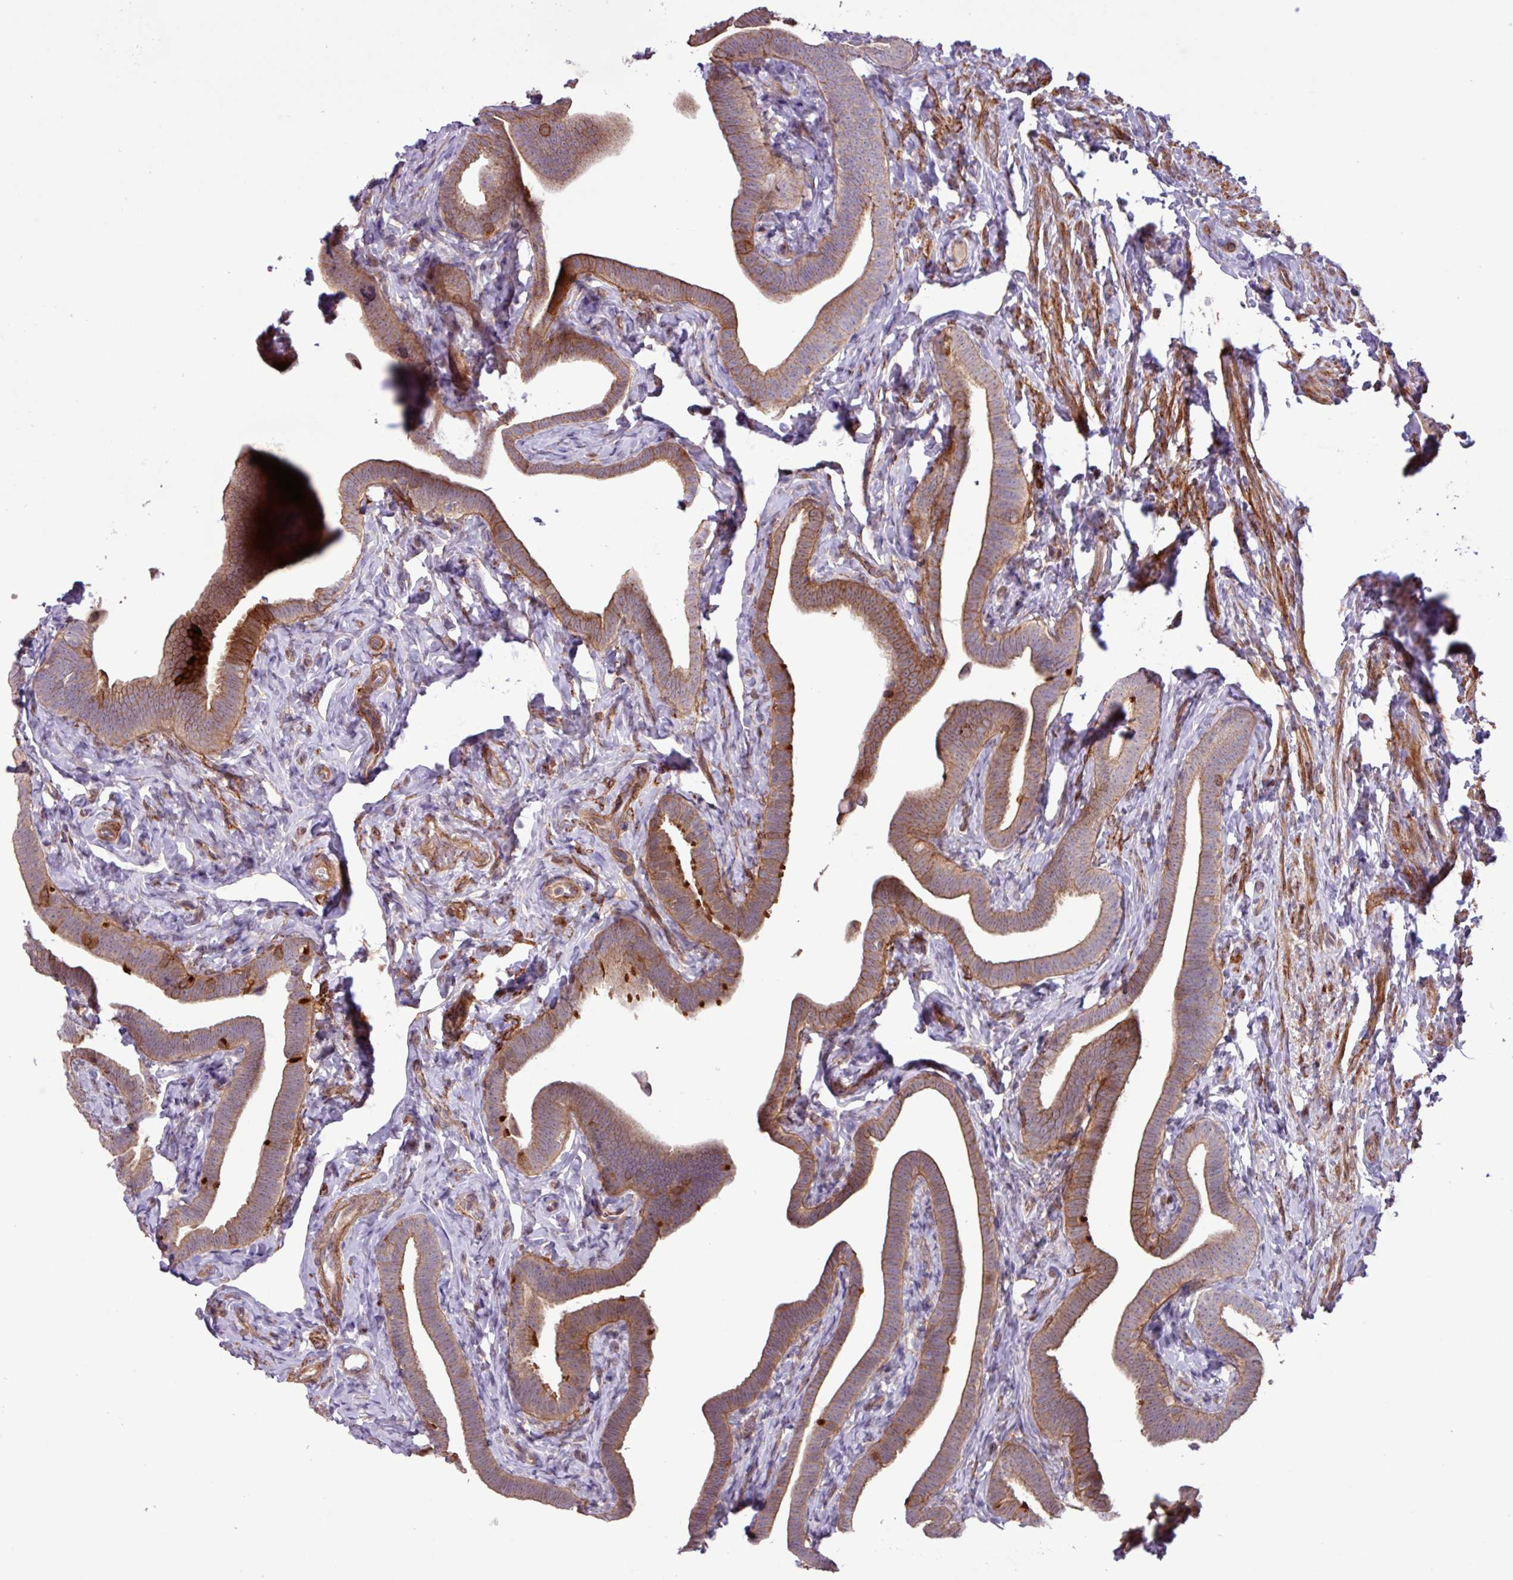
{"staining": {"intensity": "moderate", "quantity": ">75%", "location": "cytoplasmic/membranous"}, "tissue": "fallopian tube", "cell_type": "Glandular cells", "image_type": "normal", "snomed": [{"axis": "morphology", "description": "Normal tissue, NOS"}, {"axis": "topography", "description": "Fallopian tube"}], "caption": "A brown stain shows moderate cytoplasmic/membranous positivity of a protein in glandular cells of normal human fallopian tube.", "gene": "CNTRL", "patient": {"sex": "female", "age": 69}}